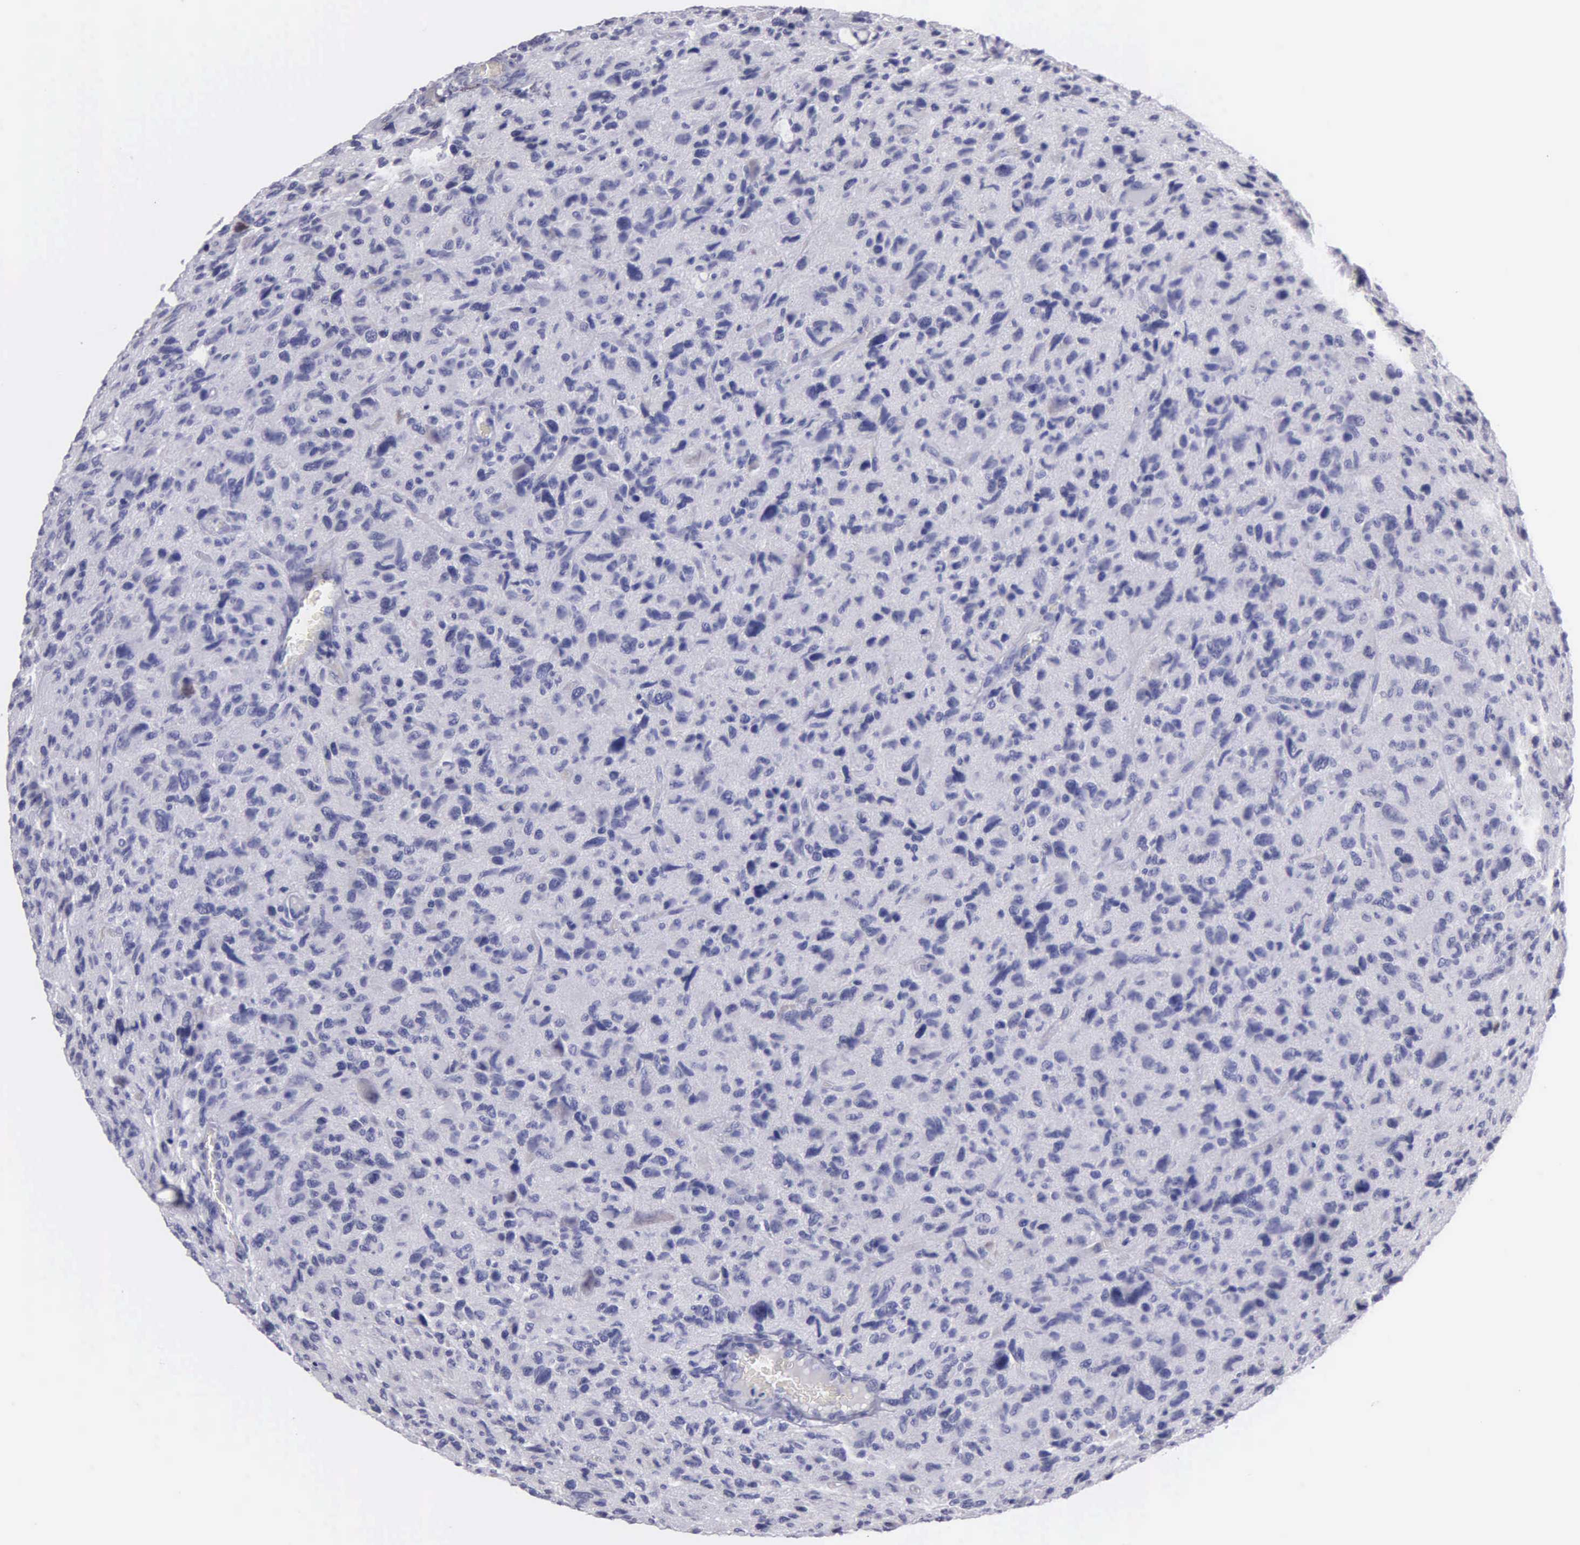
{"staining": {"intensity": "negative", "quantity": "none", "location": "none"}, "tissue": "glioma", "cell_type": "Tumor cells", "image_type": "cancer", "snomed": [{"axis": "morphology", "description": "Glioma, malignant, High grade"}, {"axis": "topography", "description": "Brain"}], "caption": "High power microscopy image of an immunohistochemistry (IHC) image of malignant glioma (high-grade), revealing no significant expression in tumor cells.", "gene": "FBLN5", "patient": {"sex": "female", "age": 60}}